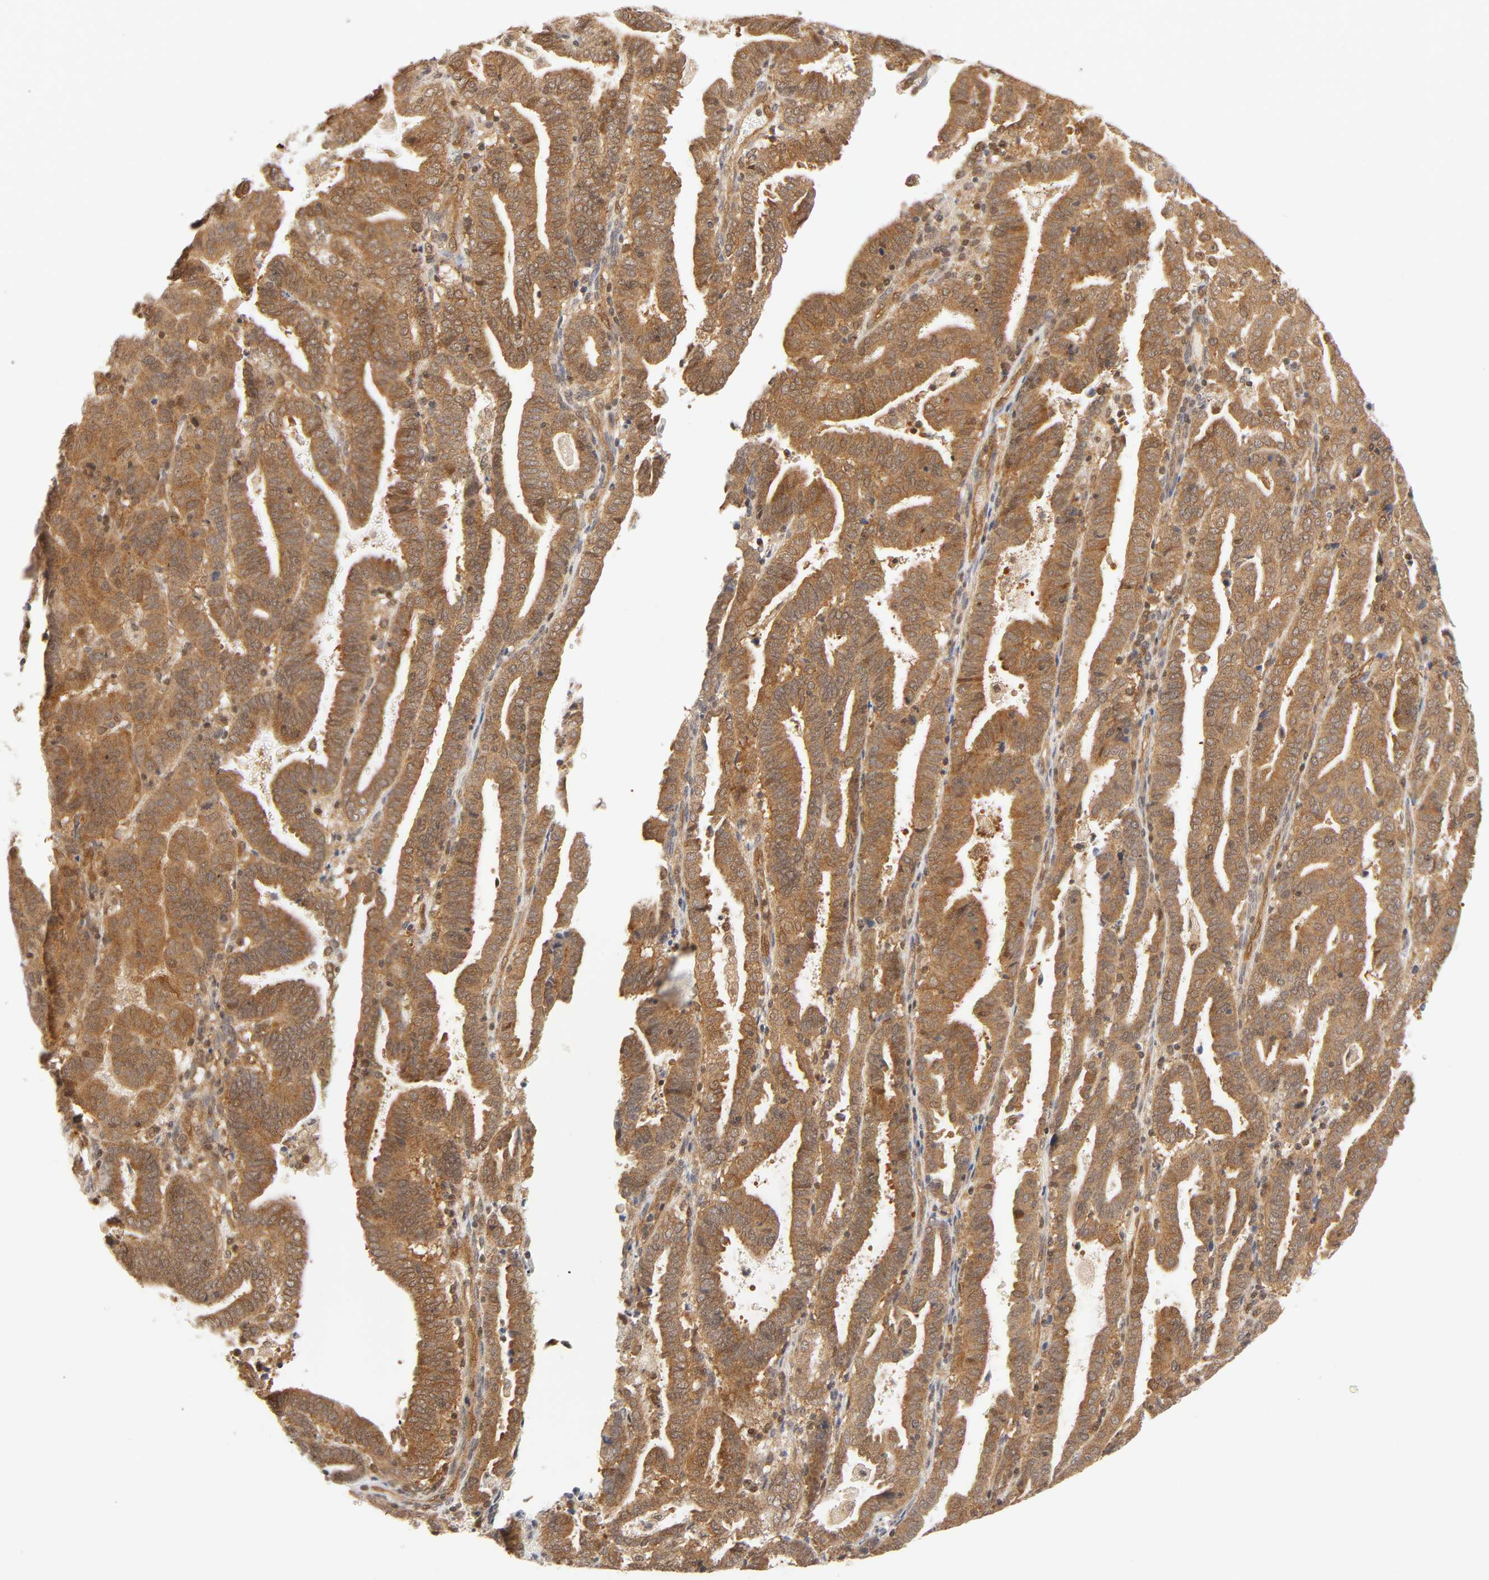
{"staining": {"intensity": "moderate", "quantity": ">75%", "location": "cytoplasmic/membranous,nuclear"}, "tissue": "endometrial cancer", "cell_type": "Tumor cells", "image_type": "cancer", "snomed": [{"axis": "morphology", "description": "Adenocarcinoma, NOS"}, {"axis": "topography", "description": "Uterus"}], "caption": "A brown stain labels moderate cytoplasmic/membranous and nuclear staining of a protein in endometrial cancer tumor cells.", "gene": "CDC37", "patient": {"sex": "female", "age": 83}}